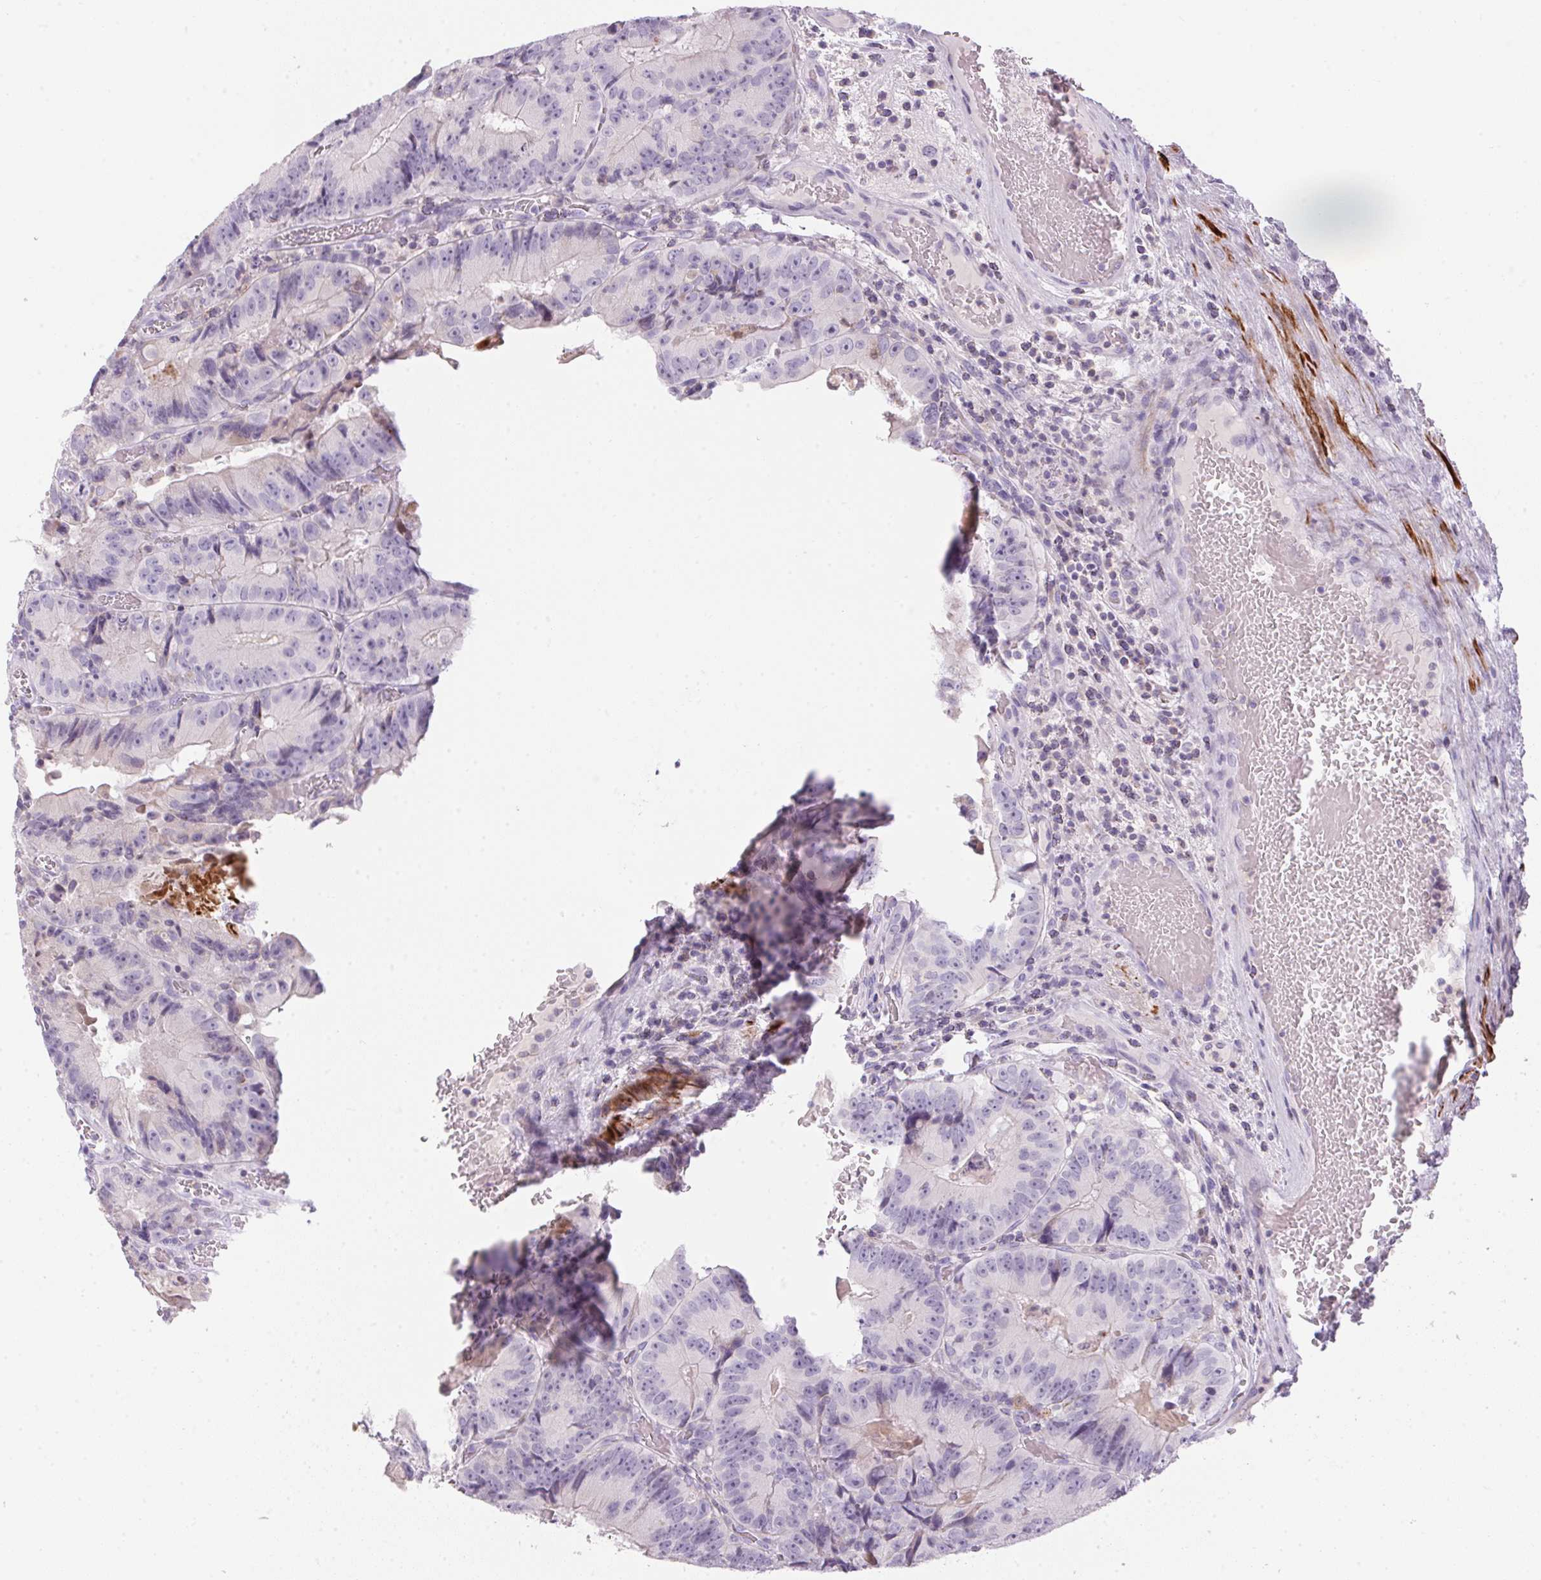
{"staining": {"intensity": "negative", "quantity": "none", "location": "none"}, "tissue": "colorectal cancer", "cell_type": "Tumor cells", "image_type": "cancer", "snomed": [{"axis": "morphology", "description": "Adenocarcinoma, NOS"}, {"axis": "topography", "description": "Colon"}], "caption": "Protein analysis of colorectal cancer (adenocarcinoma) reveals no significant expression in tumor cells. (DAB (3,3'-diaminobenzidine) immunohistochemistry, high magnification).", "gene": "ECPAS", "patient": {"sex": "female", "age": 86}}